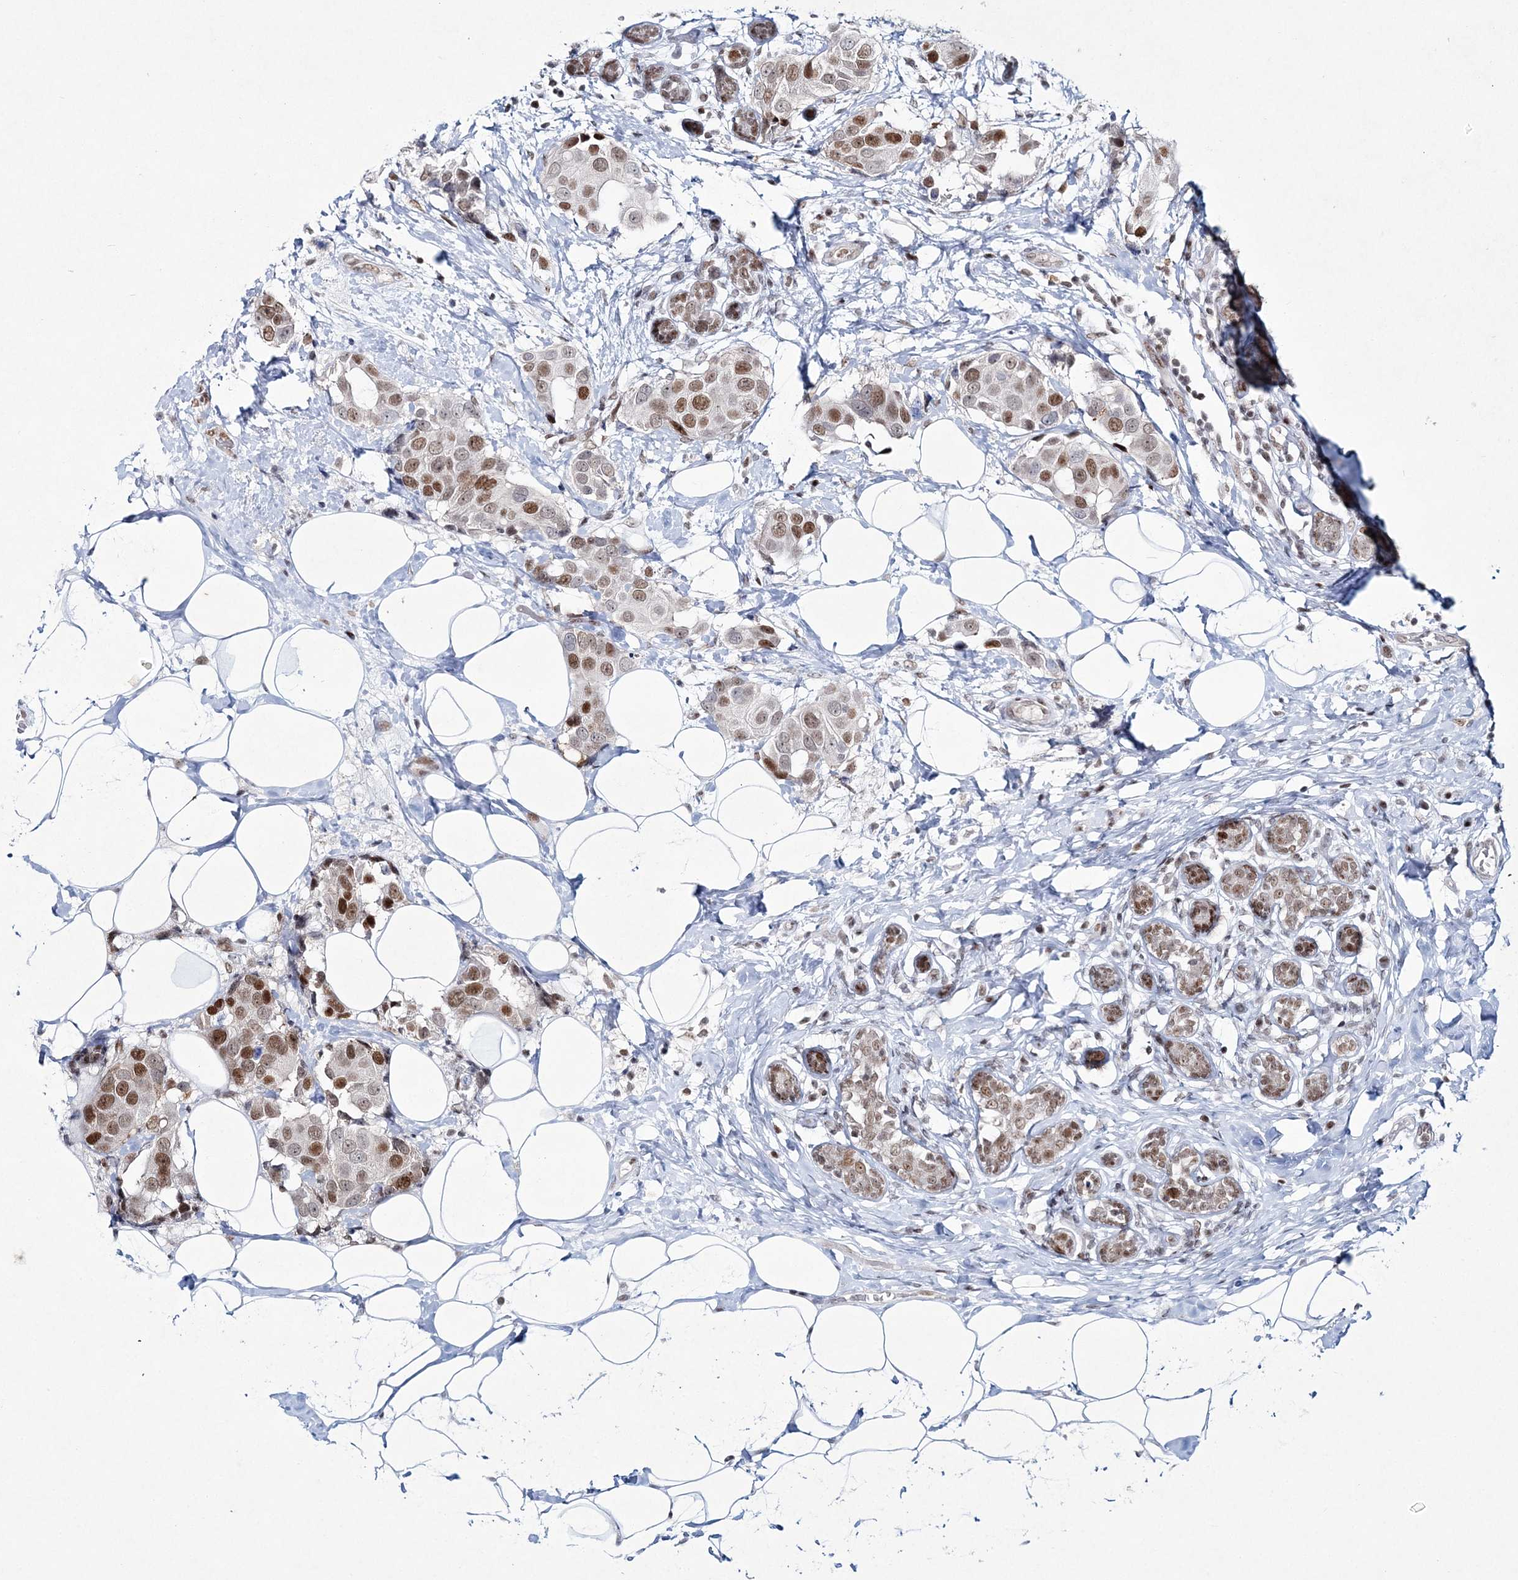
{"staining": {"intensity": "moderate", "quantity": ">75%", "location": "nuclear"}, "tissue": "breast cancer", "cell_type": "Tumor cells", "image_type": "cancer", "snomed": [{"axis": "morphology", "description": "Normal tissue, NOS"}, {"axis": "morphology", "description": "Duct carcinoma"}, {"axis": "topography", "description": "Breast"}], "caption": "IHC (DAB) staining of breast cancer (infiltrating ductal carcinoma) demonstrates moderate nuclear protein expression in approximately >75% of tumor cells.", "gene": "LRRFIP2", "patient": {"sex": "female", "age": 39}}